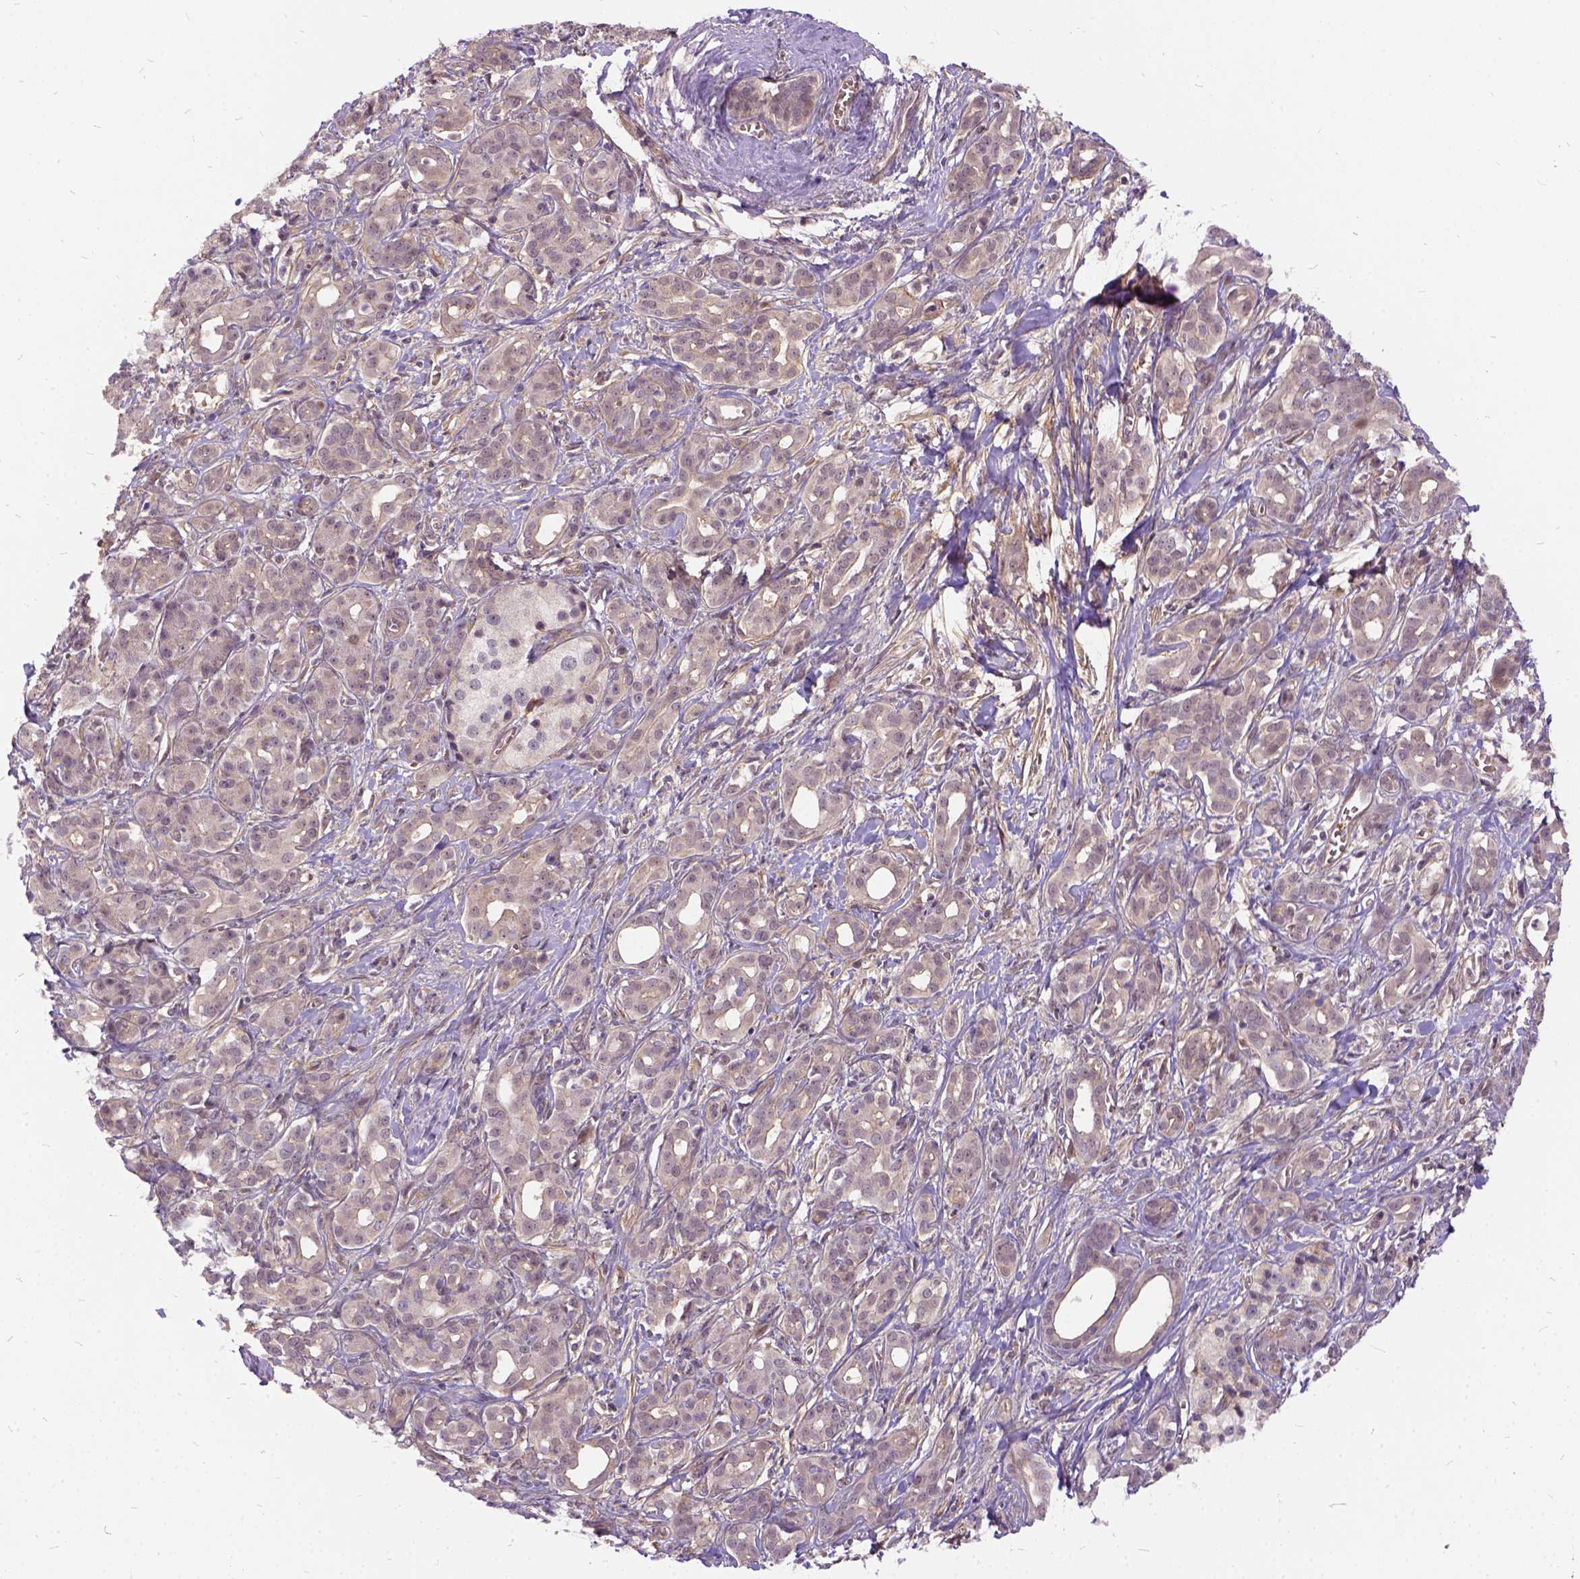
{"staining": {"intensity": "weak", "quantity": ">75%", "location": "cytoplasmic/membranous"}, "tissue": "pancreatic cancer", "cell_type": "Tumor cells", "image_type": "cancer", "snomed": [{"axis": "morphology", "description": "Adenocarcinoma, NOS"}, {"axis": "topography", "description": "Pancreas"}], "caption": "Immunohistochemical staining of human pancreatic adenocarcinoma displays low levels of weak cytoplasmic/membranous staining in approximately >75% of tumor cells.", "gene": "ILRUN", "patient": {"sex": "male", "age": 61}}